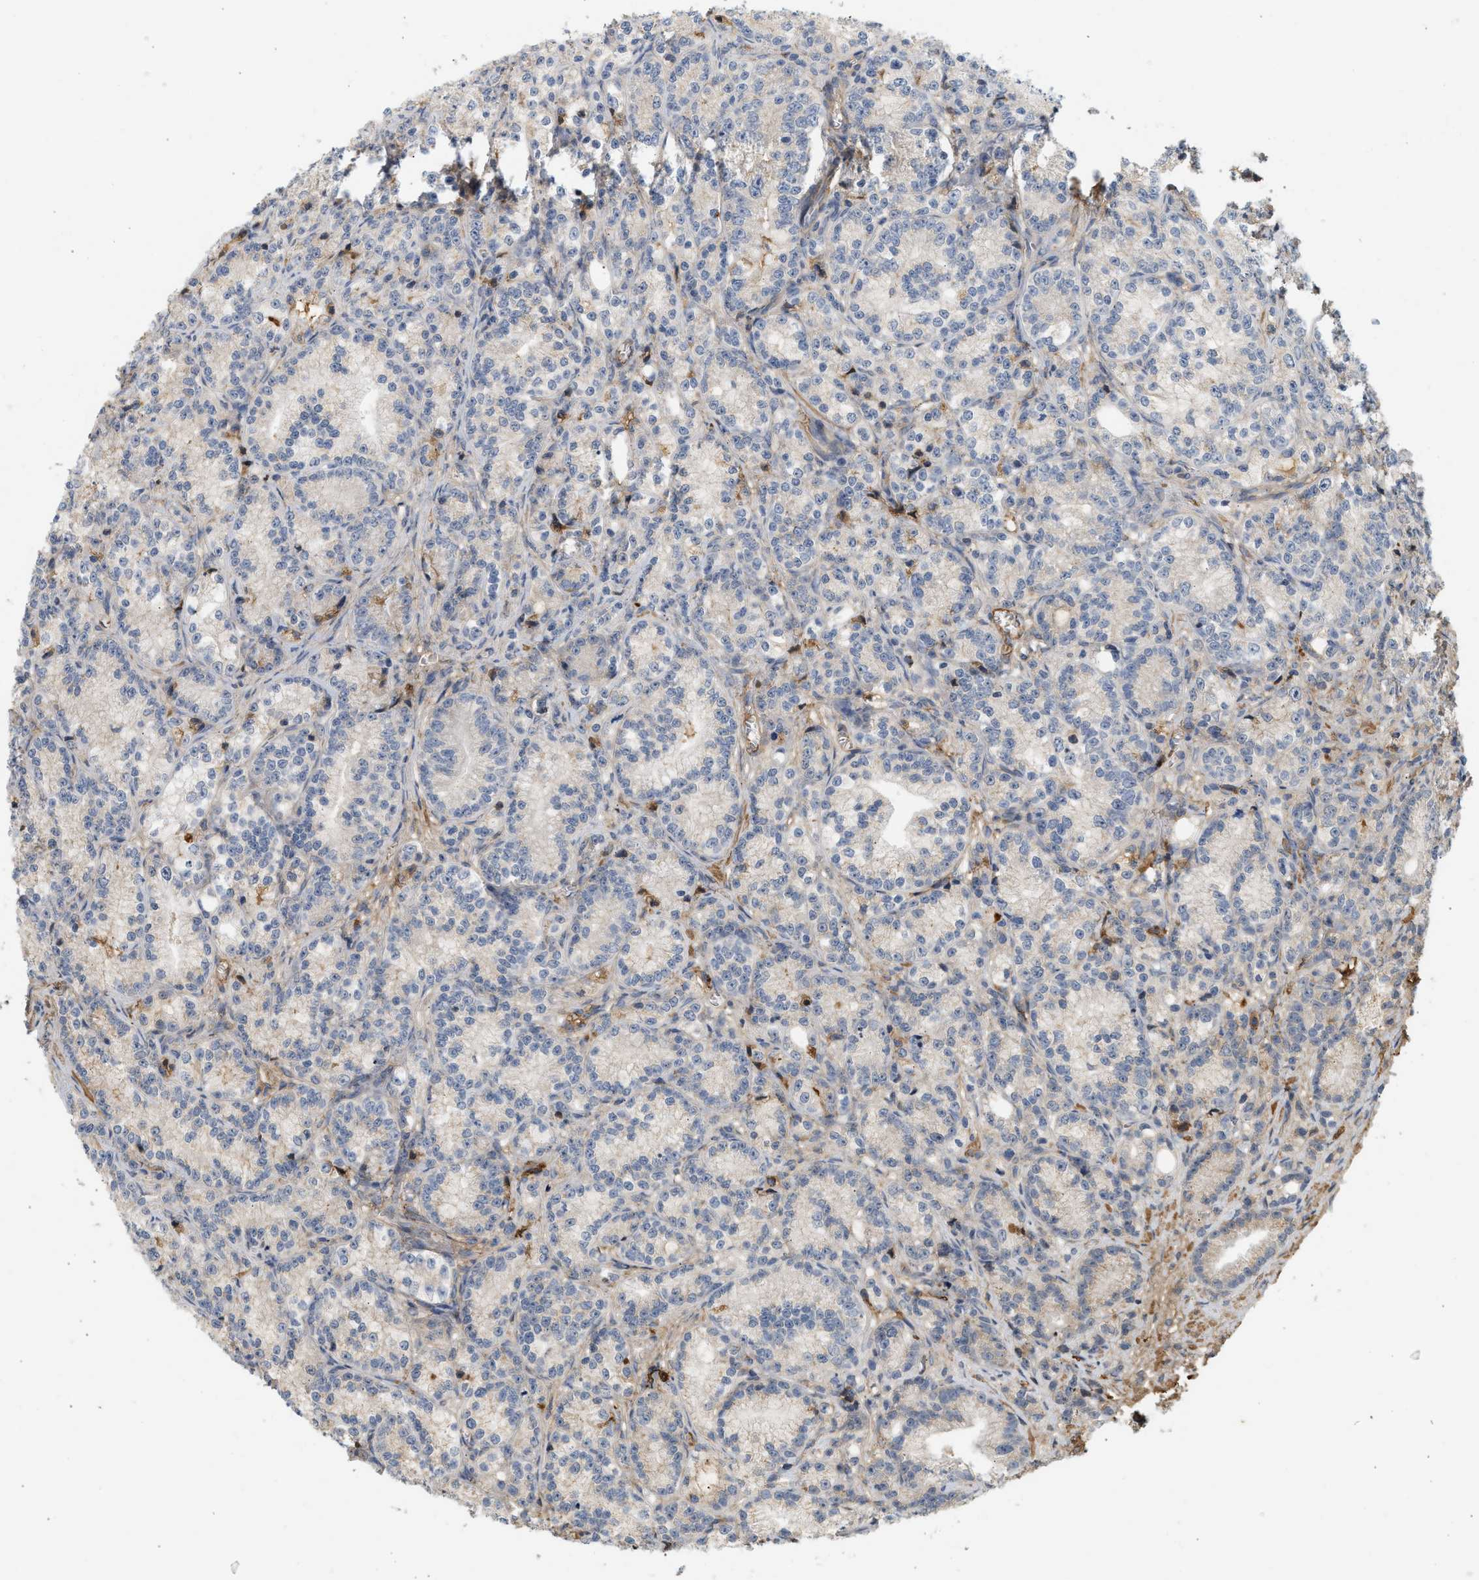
{"staining": {"intensity": "negative", "quantity": "none", "location": "none"}, "tissue": "prostate cancer", "cell_type": "Tumor cells", "image_type": "cancer", "snomed": [{"axis": "morphology", "description": "Adenocarcinoma, Low grade"}, {"axis": "topography", "description": "Prostate"}], "caption": "DAB (3,3'-diaminobenzidine) immunohistochemical staining of adenocarcinoma (low-grade) (prostate) displays no significant positivity in tumor cells. (DAB immunohistochemistry, high magnification).", "gene": "F8", "patient": {"sex": "male", "age": 89}}